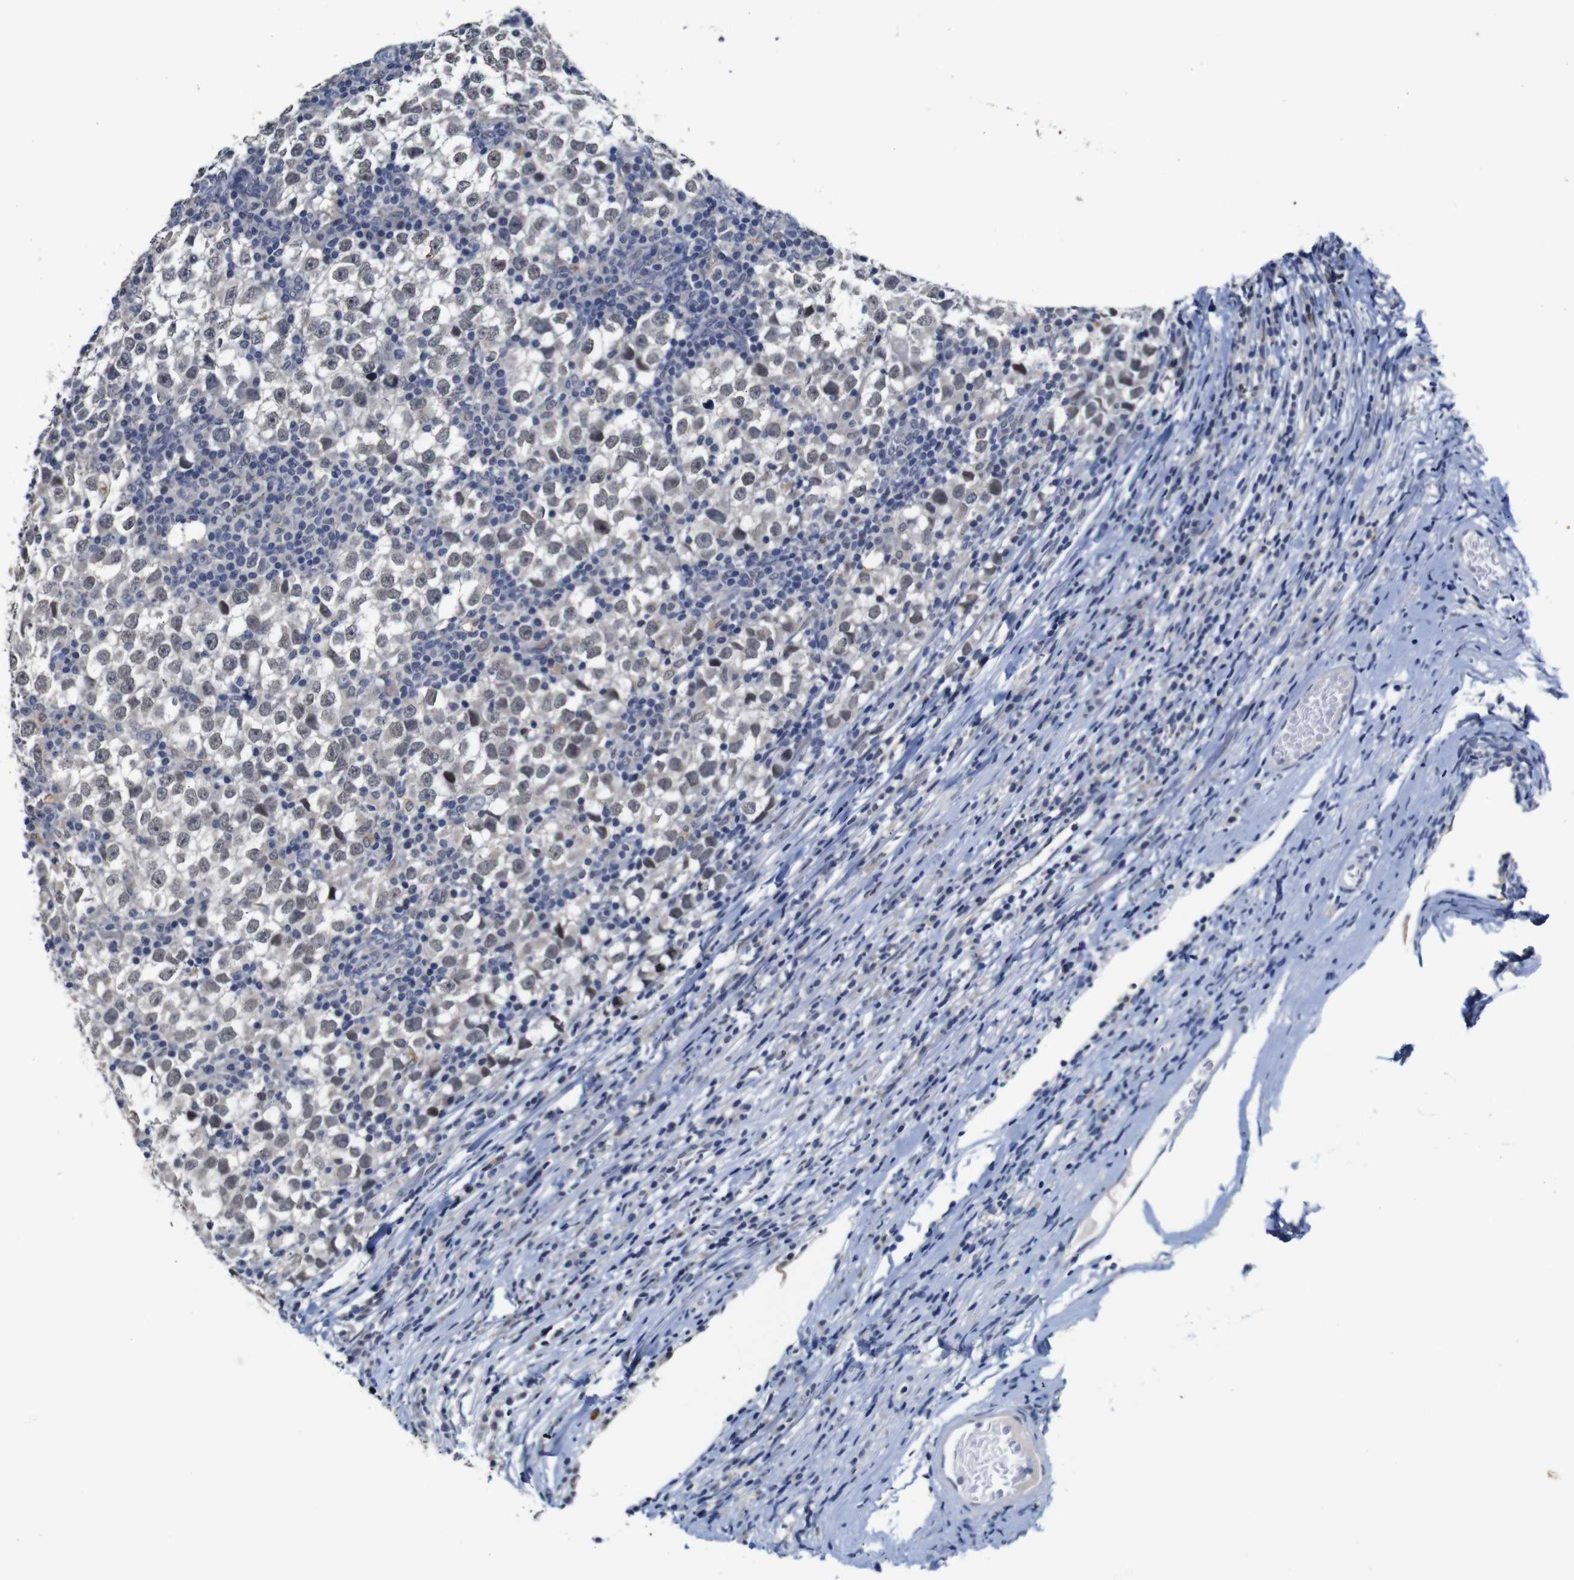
{"staining": {"intensity": "weak", "quantity": "25%-75%", "location": "nuclear"}, "tissue": "testis cancer", "cell_type": "Tumor cells", "image_type": "cancer", "snomed": [{"axis": "morphology", "description": "Seminoma, NOS"}, {"axis": "topography", "description": "Testis"}], "caption": "Testis cancer (seminoma) stained for a protein shows weak nuclear positivity in tumor cells.", "gene": "NTRK3", "patient": {"sex": "male", "age": 65}}